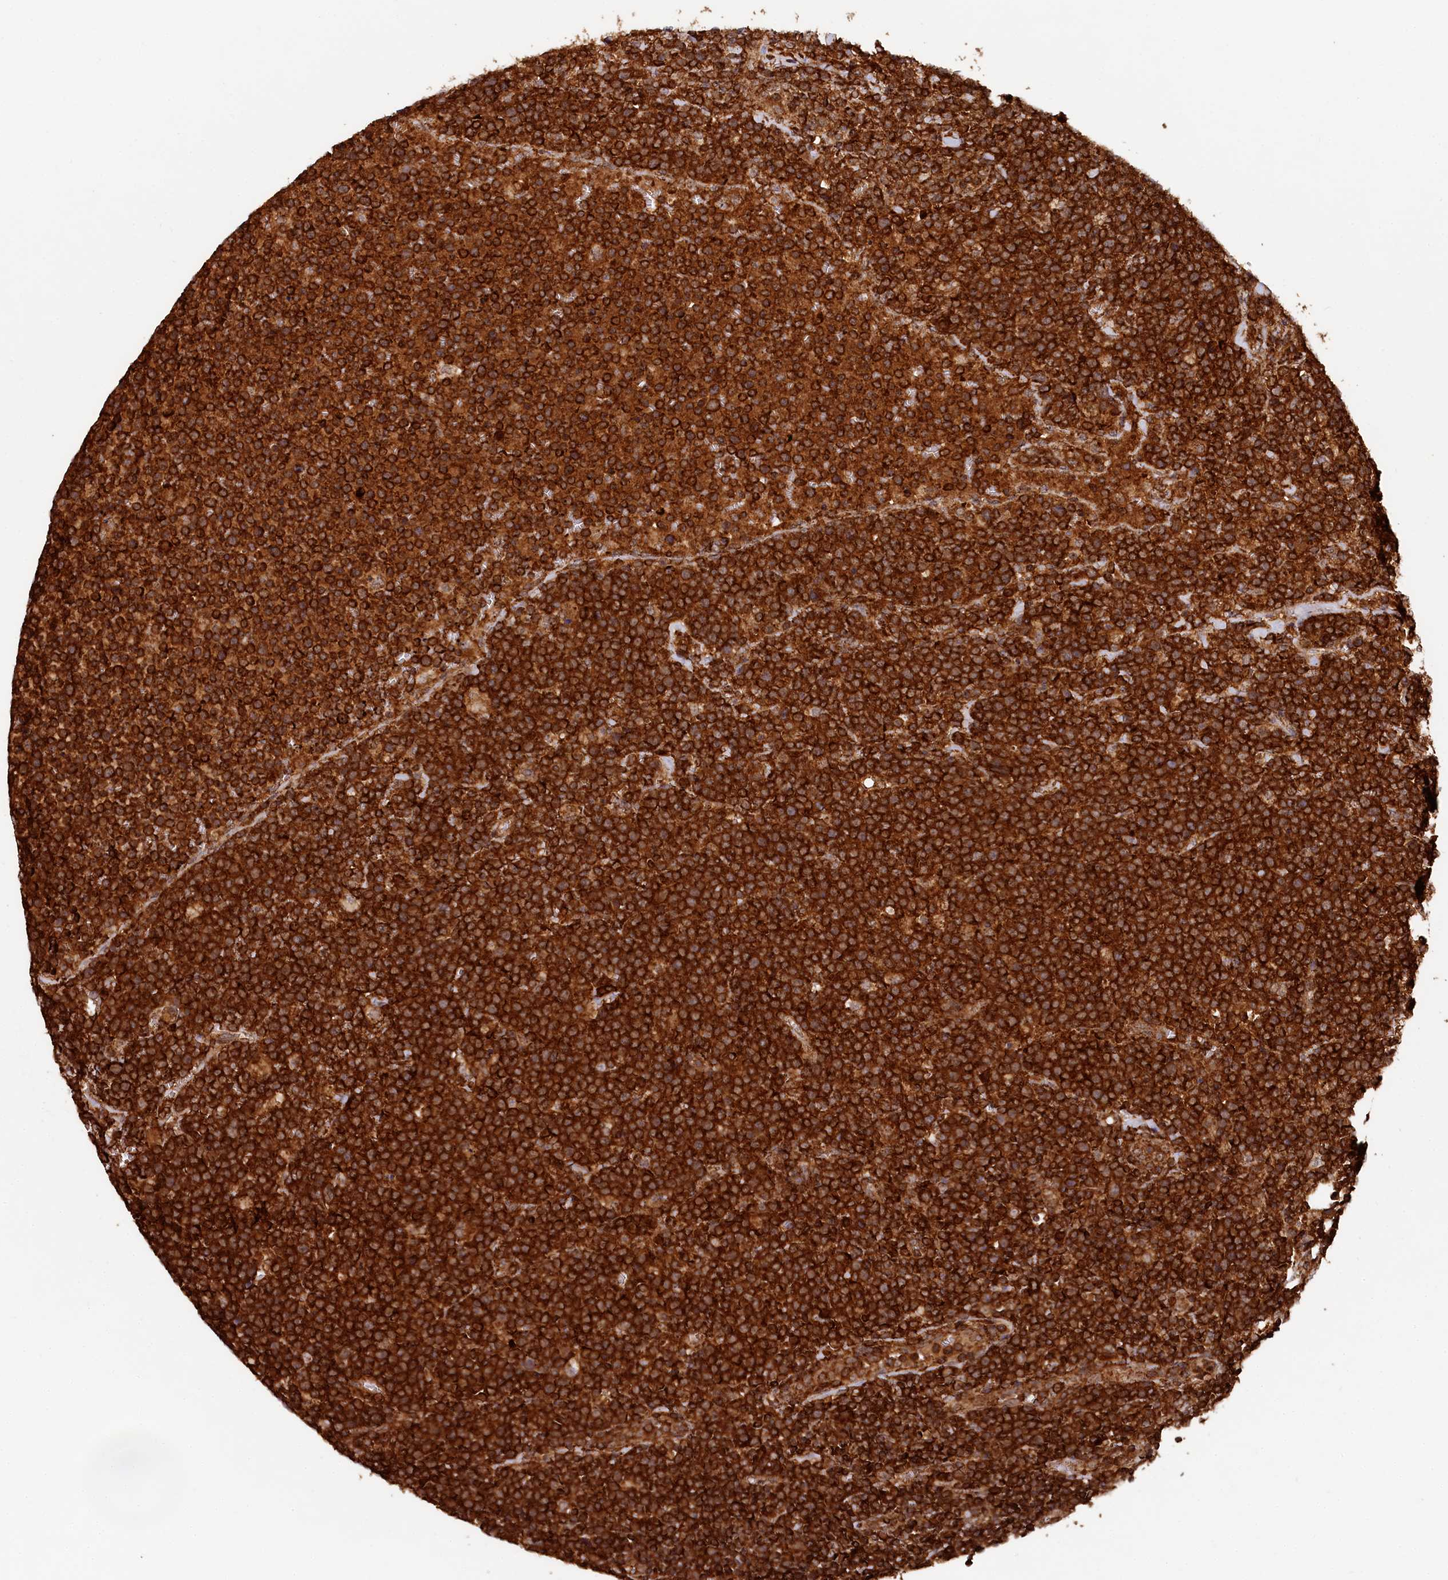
{"staining": {"intensity": "strong", "quantity": ">75%", "location": "cytoplasmic/membranous"}, "tissue": "lymphoma", "cell_type": "Tumor cells", "image_type": "cancer", "snomed": [{"axis": "morphology", "description": "Malignant lymphoma, non-Hodgkin's type, High grade"}, {"axis": "topography", "description": "Lymph node"}], "caption": "High-magnification brightfield microscopy of malignant lymphoma, non-Hodgkin's type (high-grade) stained with DAB (3,3'-diaminobenzidine) (brown) and counterstained with hematoxylin (blue). tumor cells exhibit strong cytoplasmic/membranous staining is identified in about>75% of cells.", "gene": "STUB1", "patient": {"sex": "male", "age": 61}}